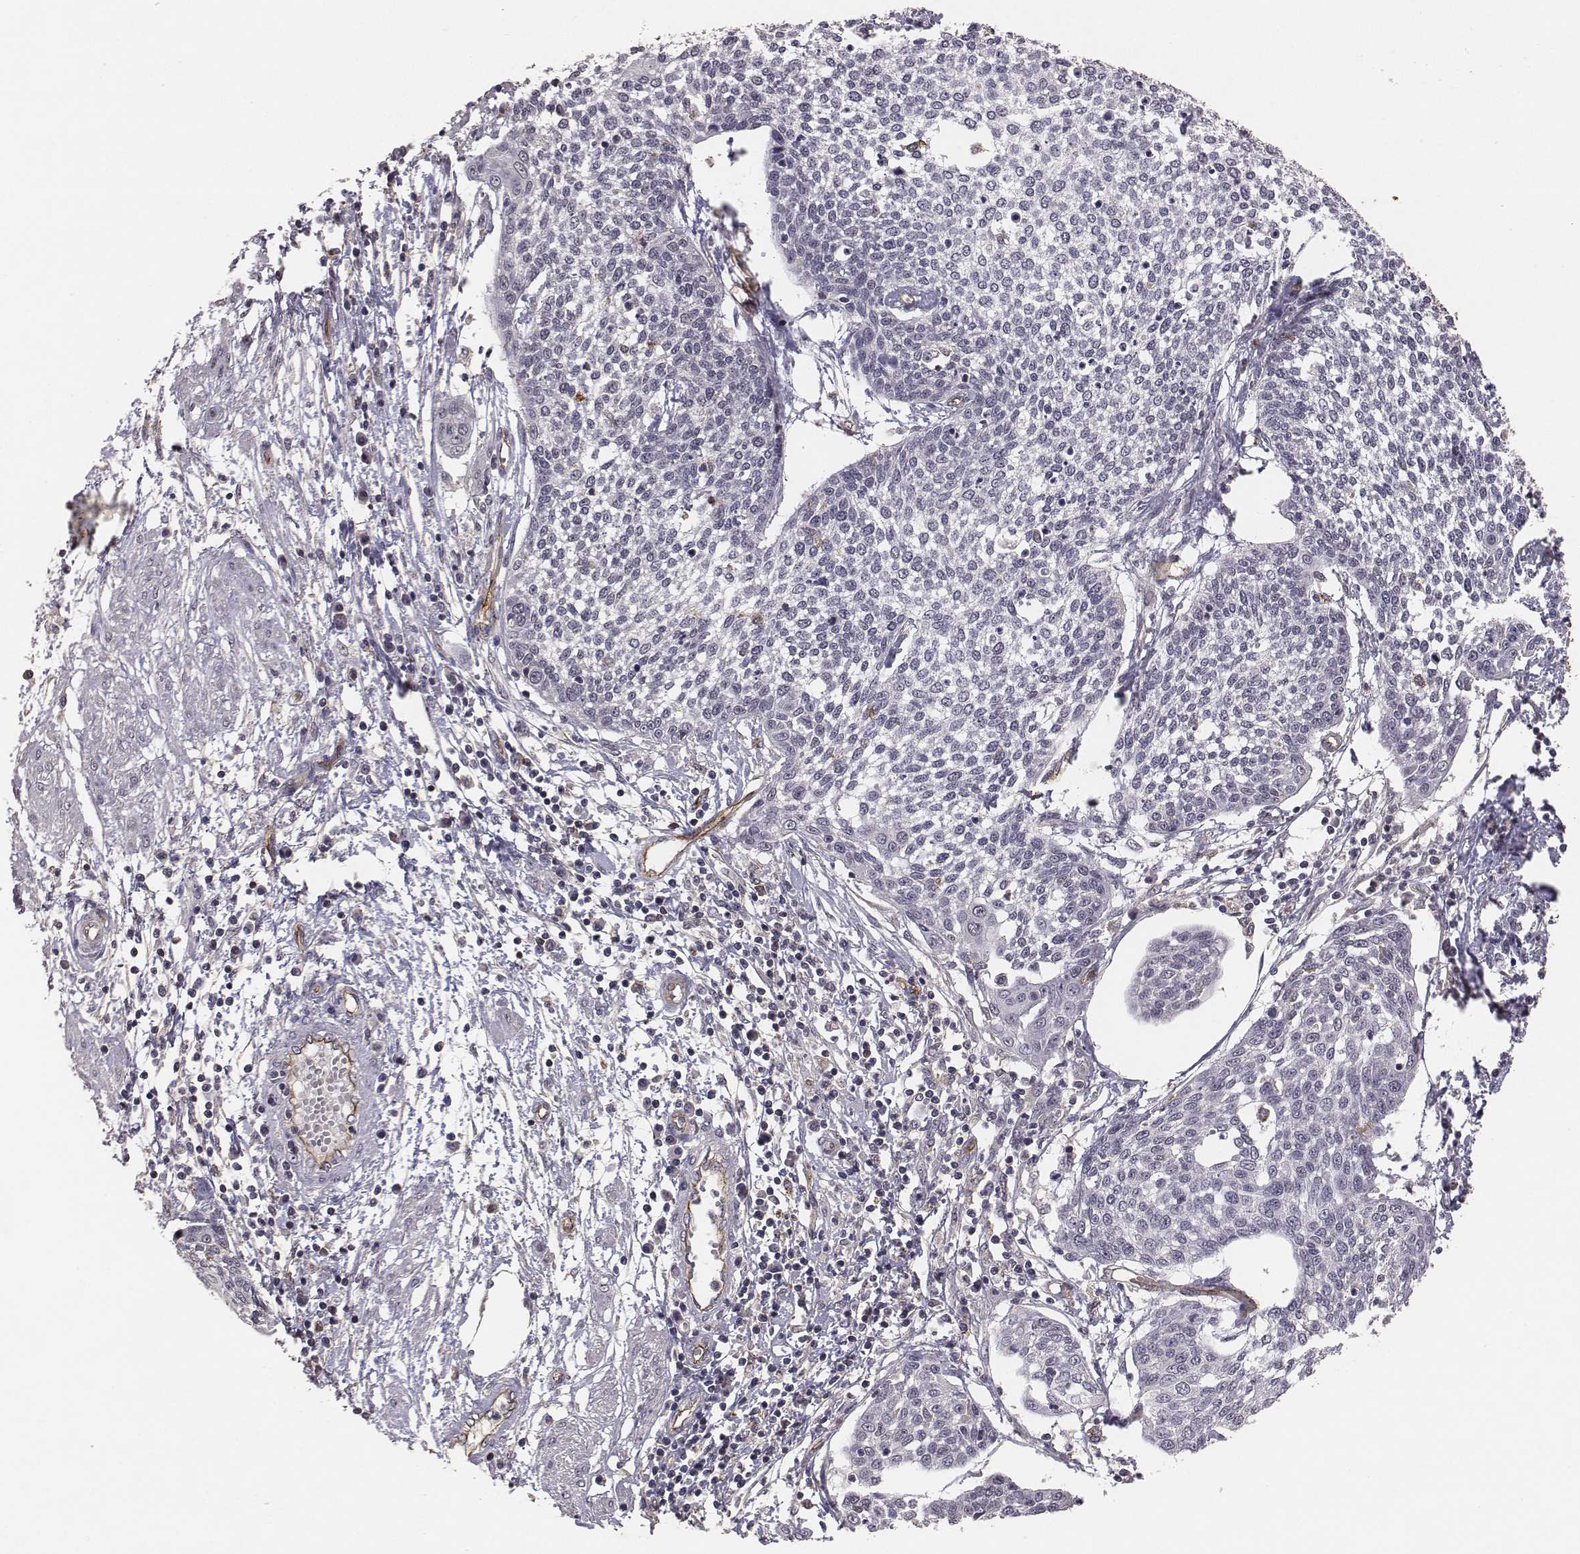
{"staining": {"intensity": "negative", "quantity": "none", "location": "none"}, "tissue": "cervical cancer", "cell_type": "Tumor cells", "image_type": "cancer", "snomed": [{"axis": "morphology", "description": "Squamous cell carcinoma, NOS"}, {"axis": "topography", "description": "Cervix"}], "caption": "Cervical squamous cell carcinoma was stained to show a protein in brown. There is no significant expression in tumor cells.", "gene": "PTPRG", "patient": {"sex": "female", "age": 34}}